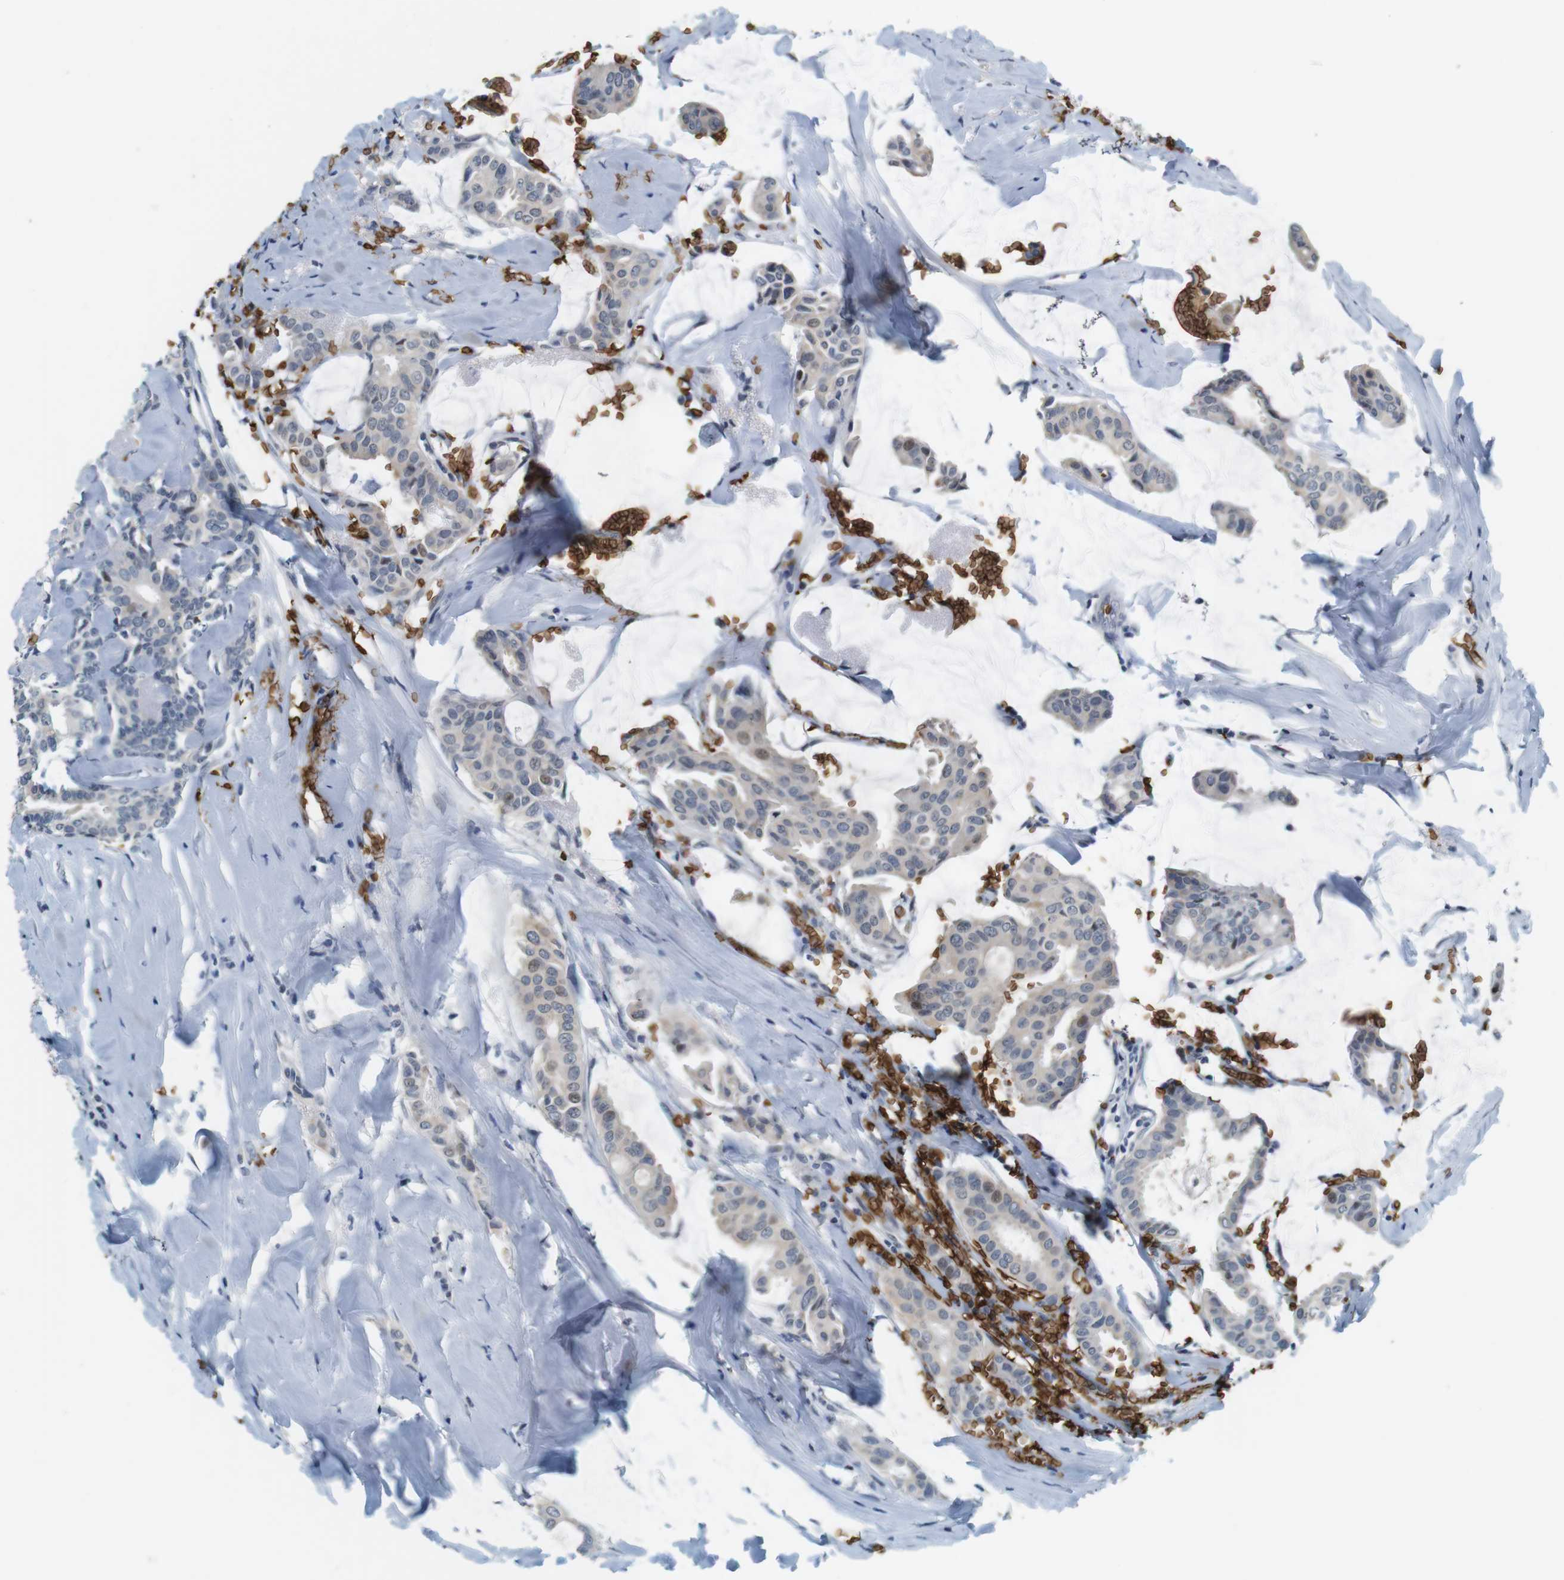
{"staining": {"intensity": "weak", "quantity": "<25%", "location": "nuclear"}, "tissue": "head and neck cancer", "cell_type": "Tumor cells", "image_type": "cancer", "snomed": [{"axis": "morphology", "description": "Adenocarcinoma, NOS"}, {"axis": "topography", "description": "Salivary gland"}, {"axis": "topography", "description": "Head-Neck"}], "caption": "A high-resolution image shows immunohistochemistry staining of head and neck cancer, which shows no significant positivity in tumor cells.", "gene": "SLC4A1", "patient": {"sex": "female", "age": 59}}